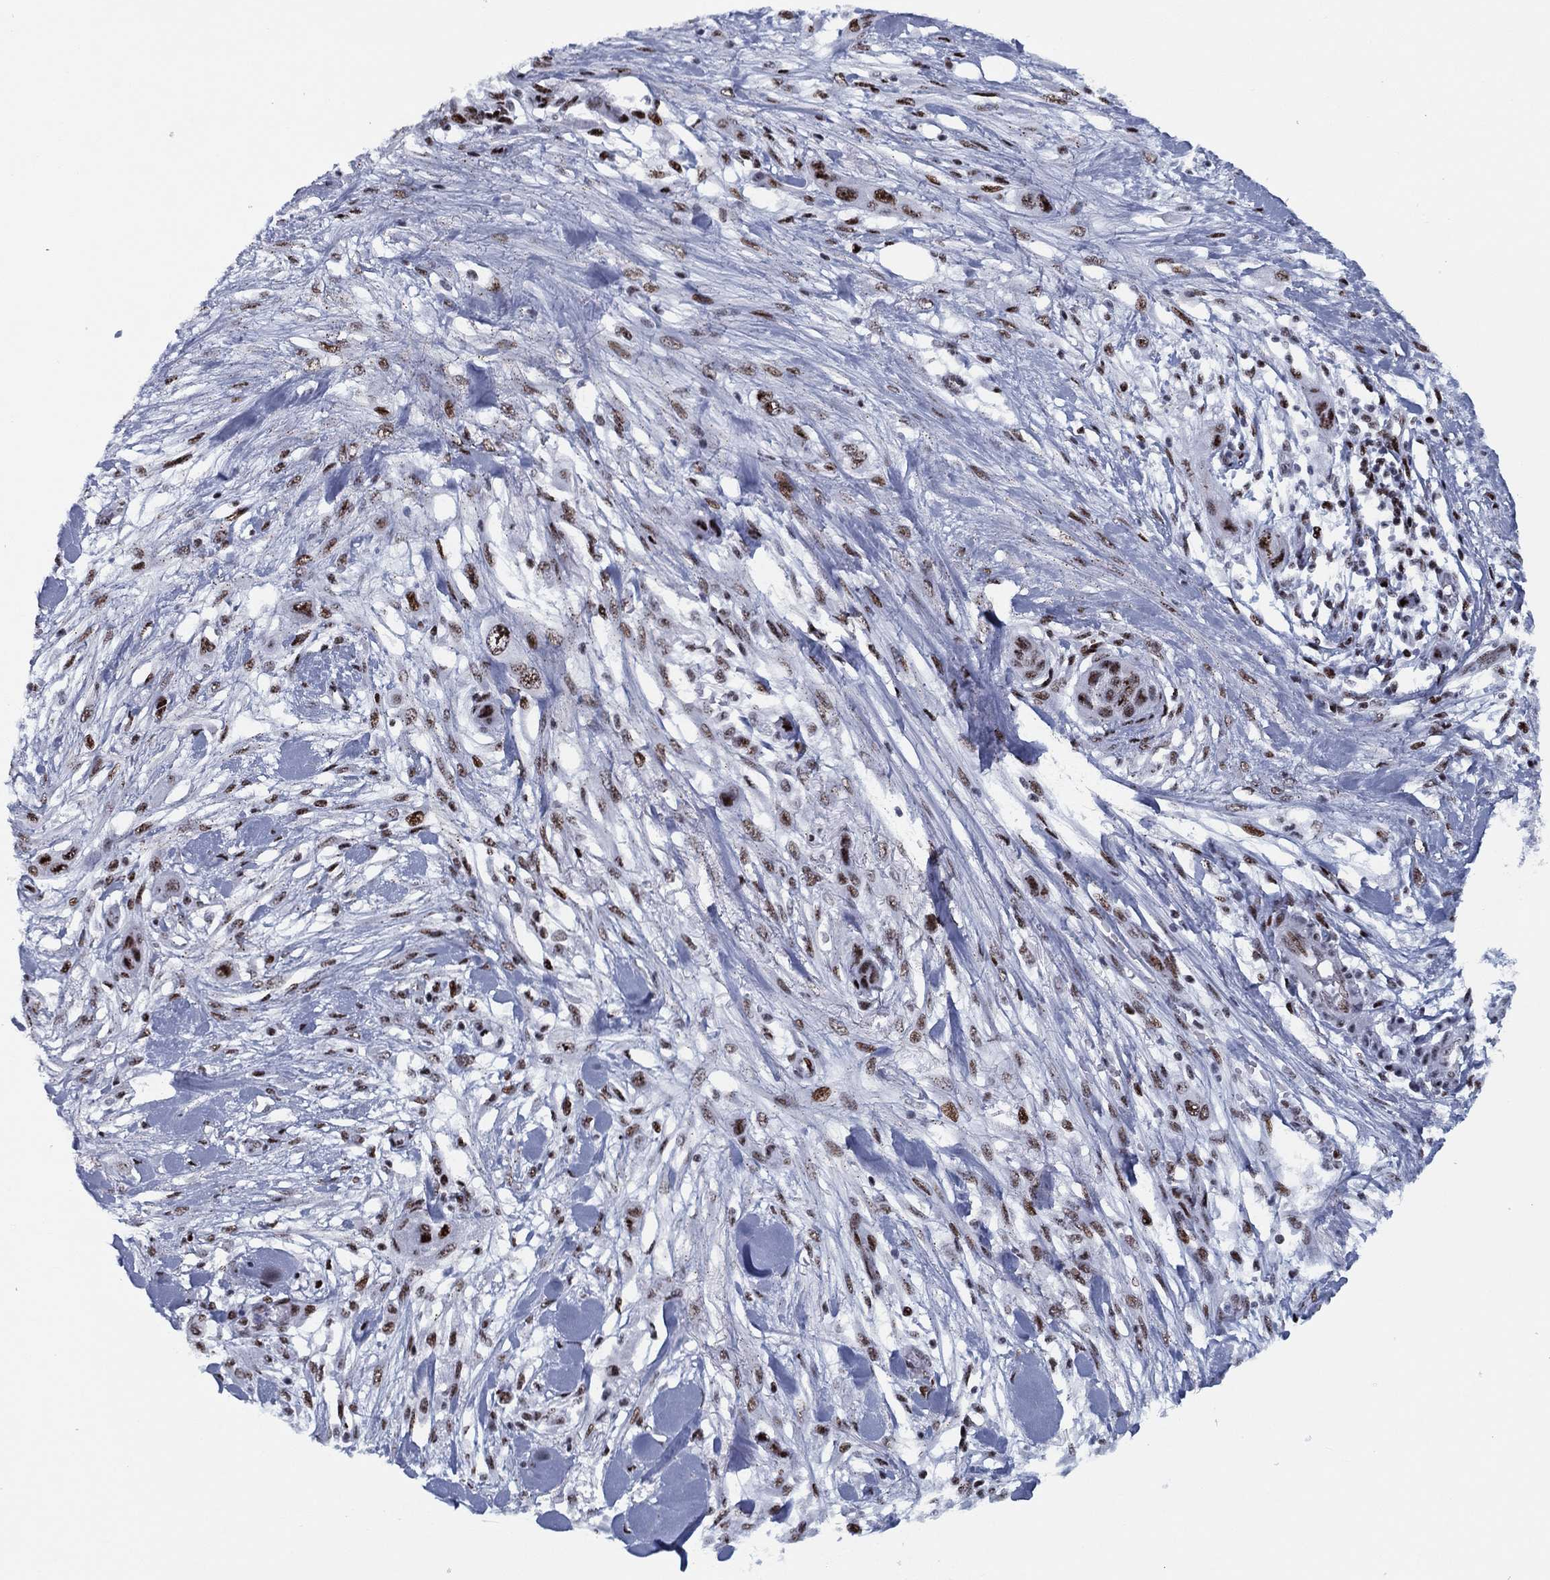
{"staining": {"intensity": "moderate", "quantity": ">75%", "location": "nuclear"}, "tissue": "skin cancer", "cell_type": "Tumor cells", "image_type": "cancer", "snomed": [{"axis": "morphology", "description": "Squamous cell carcinoma, NOS"}, {"axis": "topography", "description": "Skin"}], "caption": "Protein analysis of skin cancer tissue exhibits moderate nuclear expression in about >75% of tumor cells.", "gene": "CYB561D2", "patient": {"sex": "male", "age": 79}}